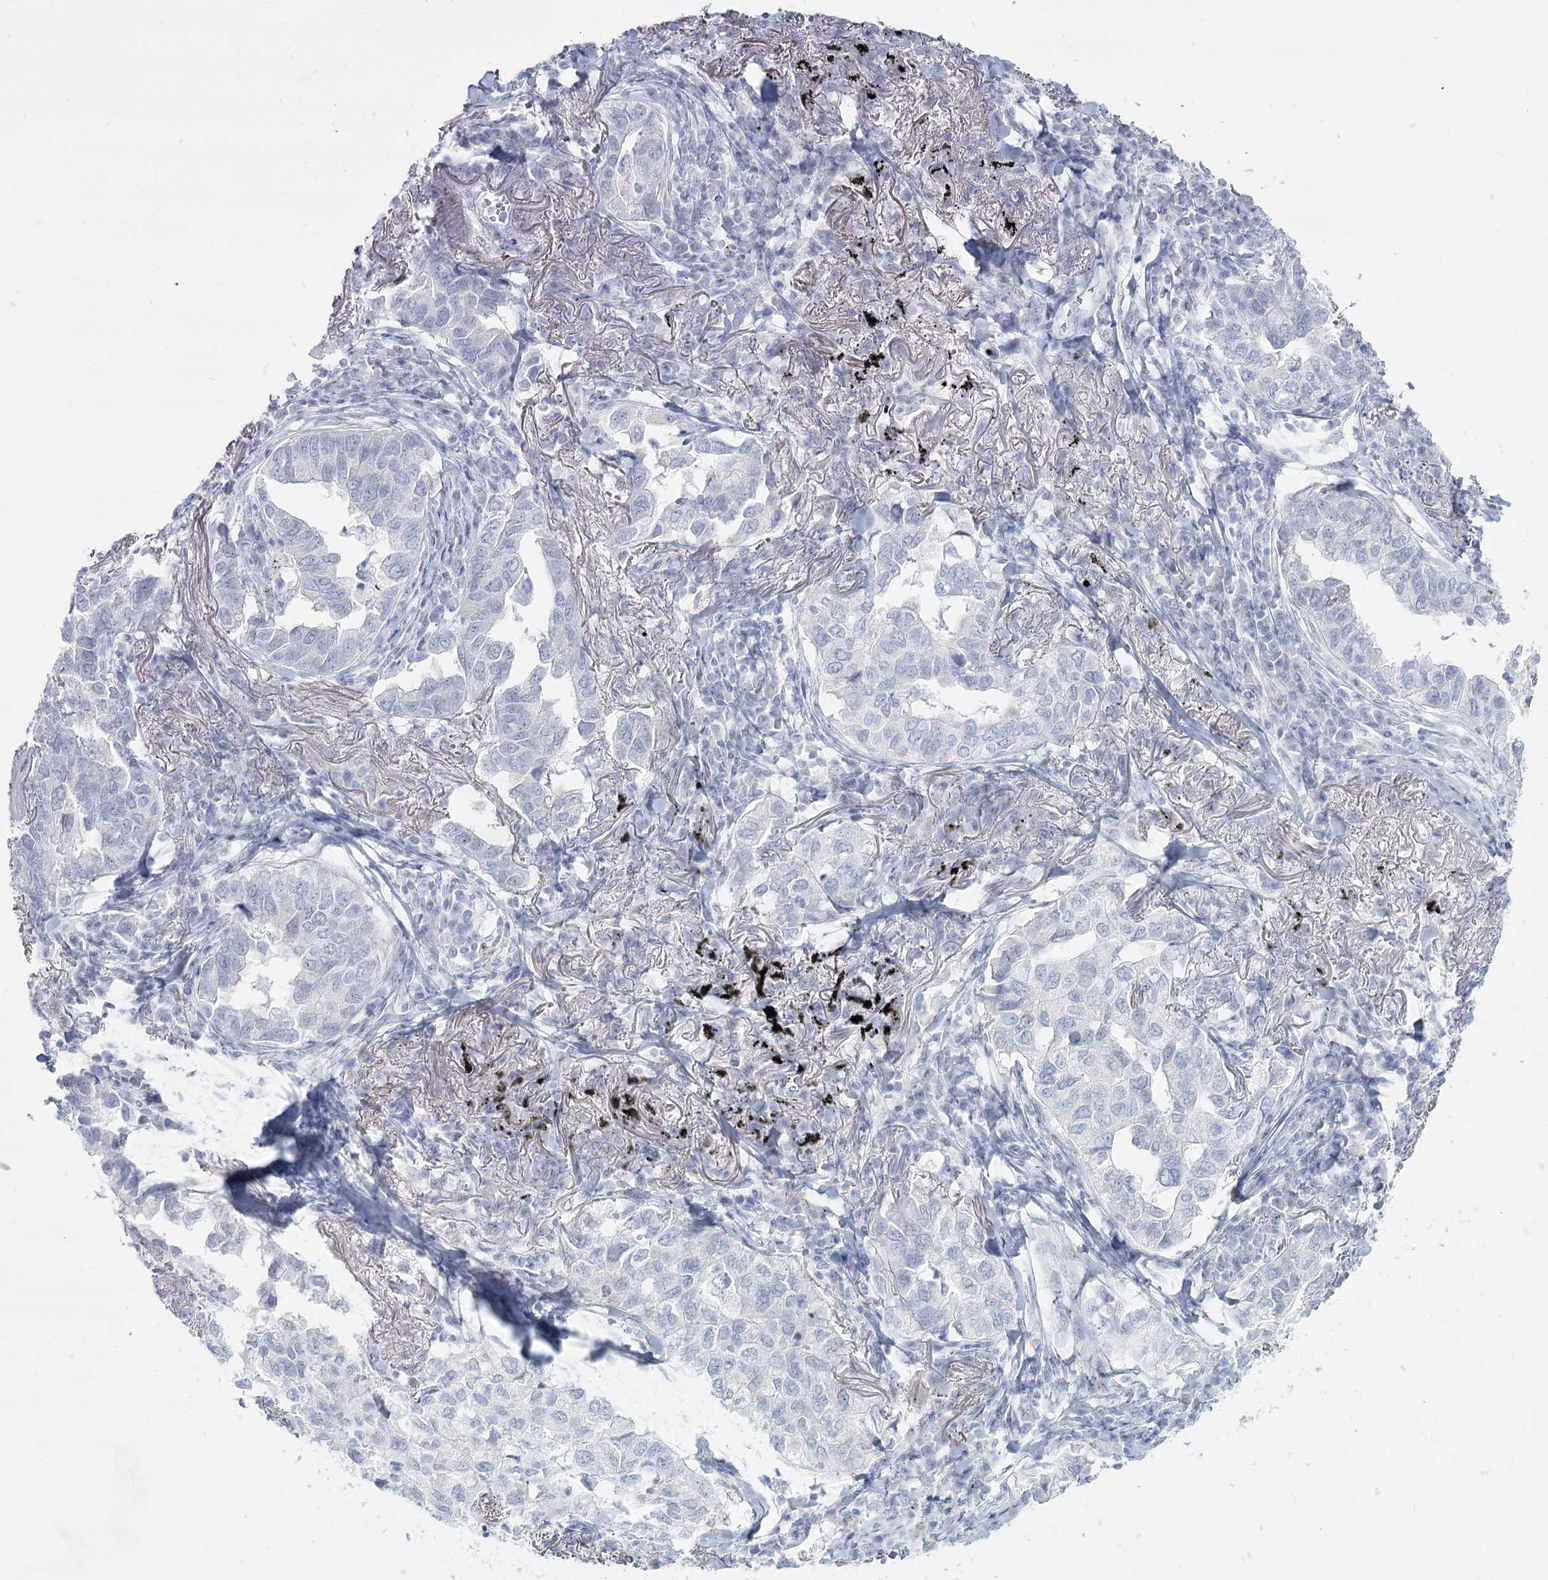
{"staining": {"intensity": "negative", "quantity": "none", "location": "none"}, "tissue": "lung cancer", "cell_type": "Tumor cells", "image_type": "cancer", "snomed": [{"axis": "morphology", "description": "Adenocarcinoma, NOS"}, {"axis": "topography", "description": "Lung"}], "caption": "Immunohistochemistry of lung cancer (adenocarcinoma) exhibits no staining in tumor cells.", "gene": "SLC6A19", "patient": {"sex": "male", "age": 65}}